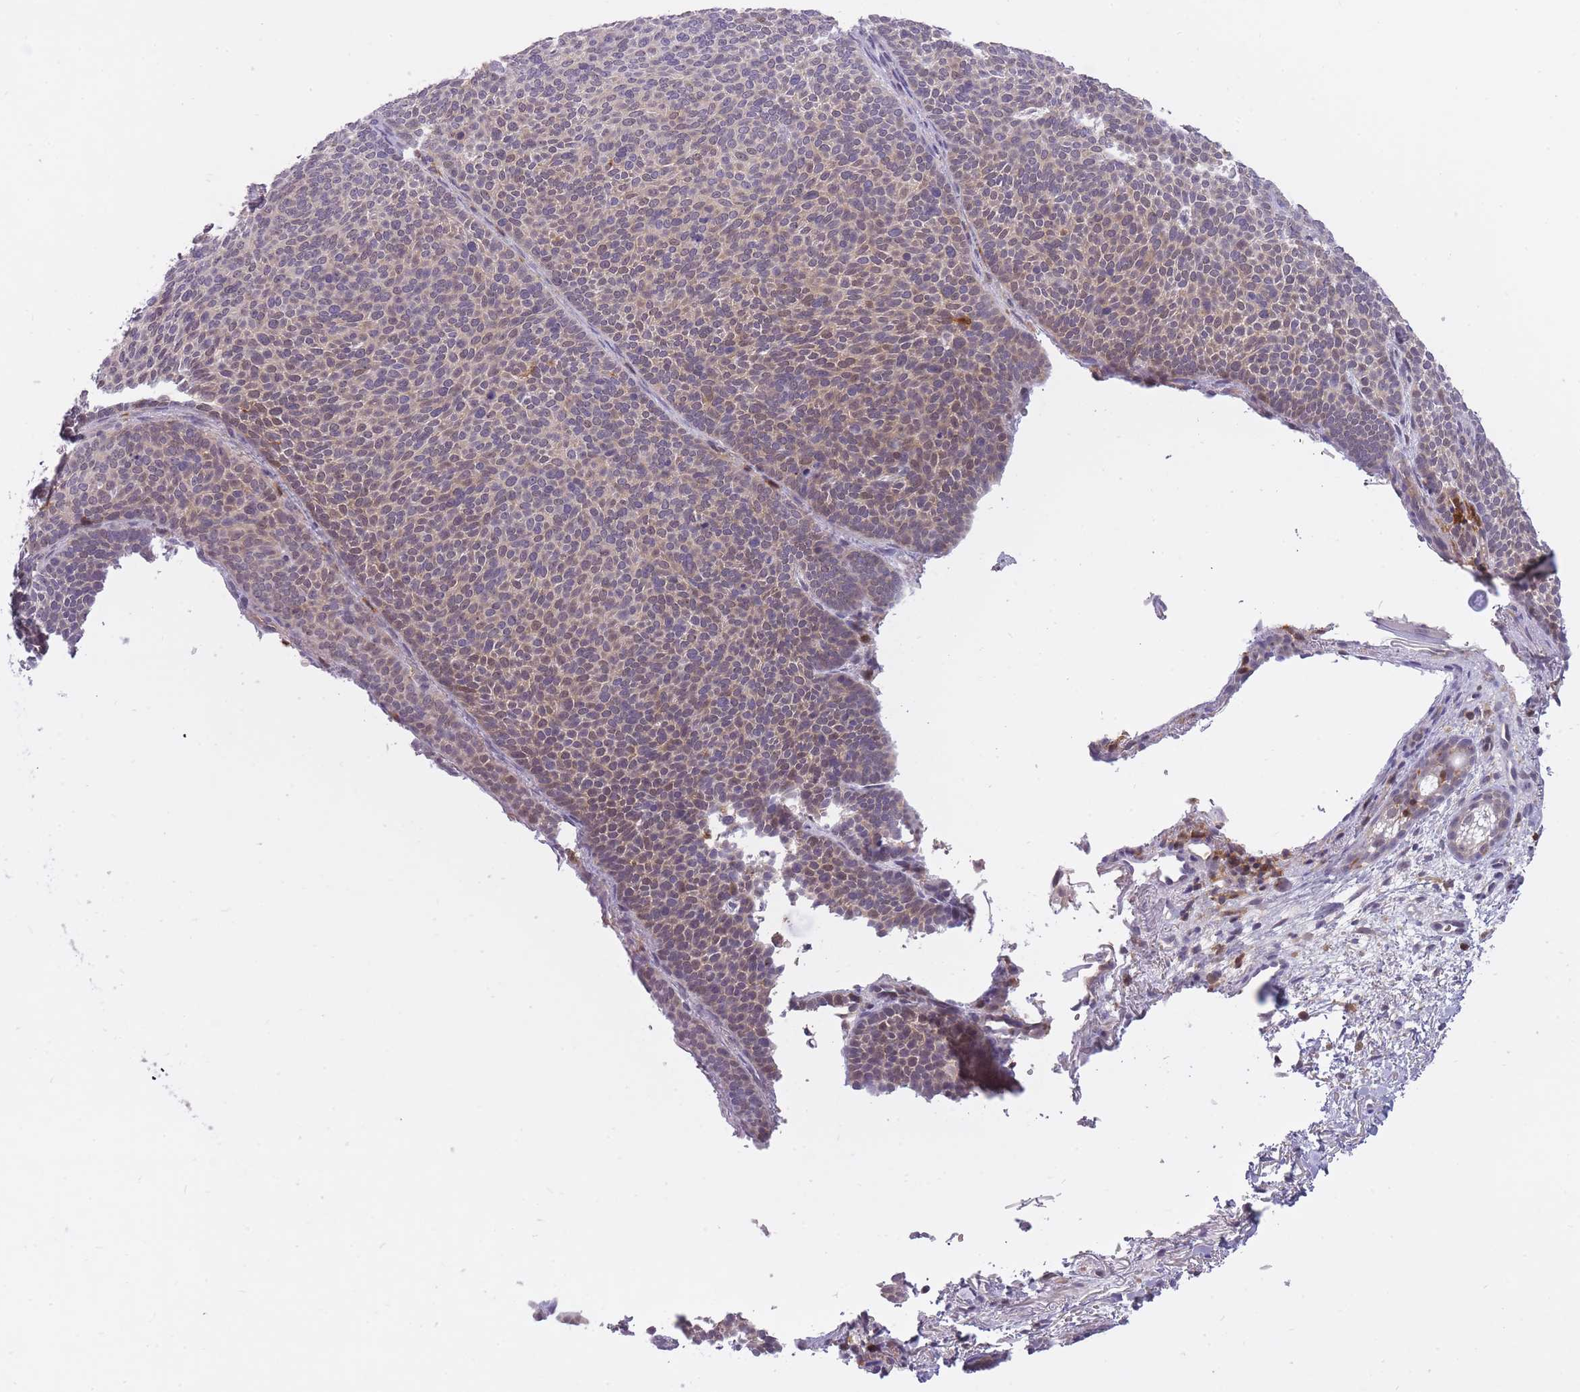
{"staining": {"intensity": "moderate", "quantity": "25%-75%", "location": "cytoplasmic/membranous,nuclear"}, "tissue": "skin cancer", "cell_type": "Tumor cells", "image_type": "cancer", "snomed": [{"axis": "morphology", "description": "Basal cell carcinoma"}, {"axis": "topography", "description": "Skin"}], "caption": "Immunohistochemistry (IHC) photomicrograph of neoplastic tissue: human skin cancer (basal cell carcinoma) stained using immunohistochemistry demonstrates medium levels of moderate protein expression localized specifically in the cytoplasmic/membranous and nuclear of tumor cells, appearing as a cytoplasmic/membranous and nuclear brown color.", "gene": "CXorf38", "patient": {"sex": "female", "age": 77}}